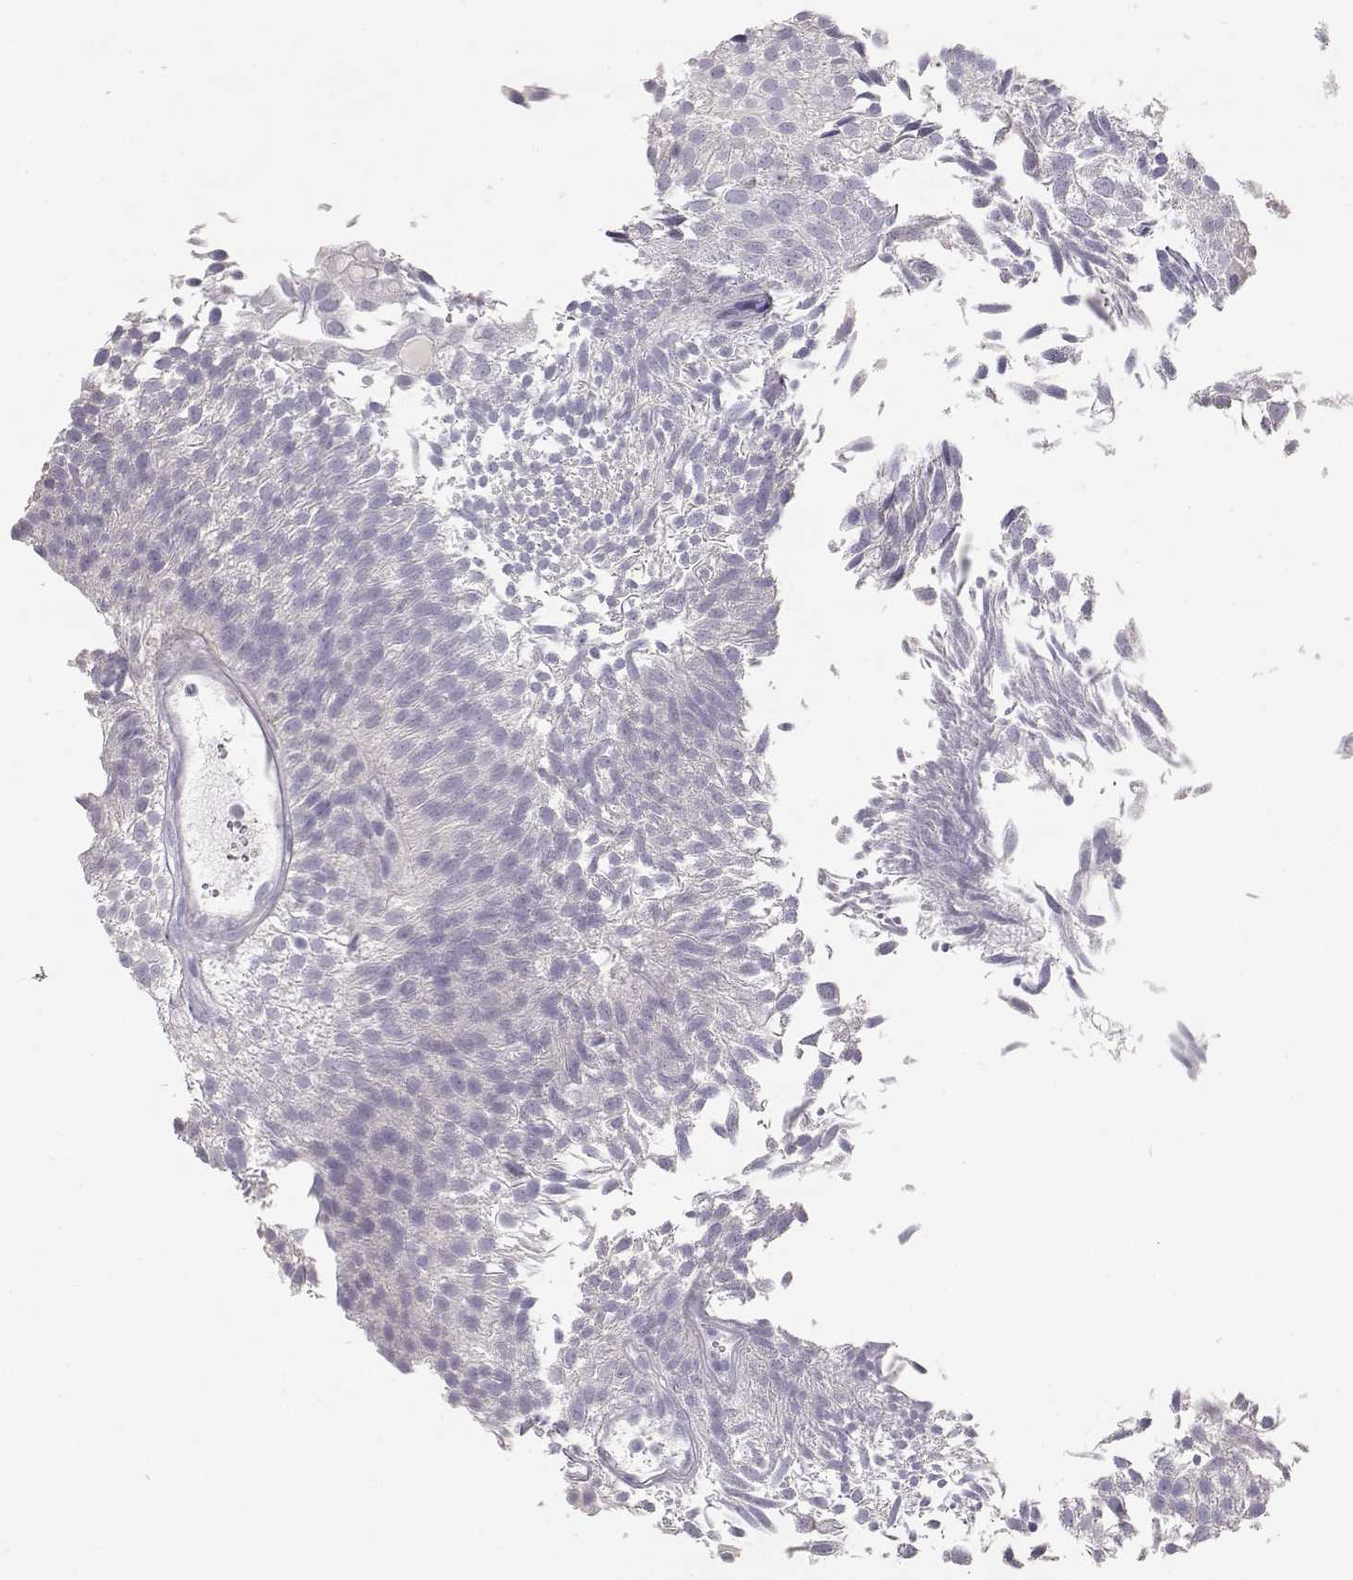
{"staining": {"intensity": "negative", "quantity": "none", "location": "none"}, "tissue": "urothelial cancer", "cell_type": "Tumor cells", "image_type": "cancer", "snomed": [{"axis": "morphology", "description": "Urothelial carcinoma, Low grade"}, {"axis": "topography", "description": "Urinary bladder"}], "caption": "High magnification brightfield microscopy of urothelial cancer stained with DAB (brown) and counterstained with hematoxylin (blue): tumor cells show no significant expression.", "gene": "LEPR", "patient": {"sex": "male", "age": 52}}